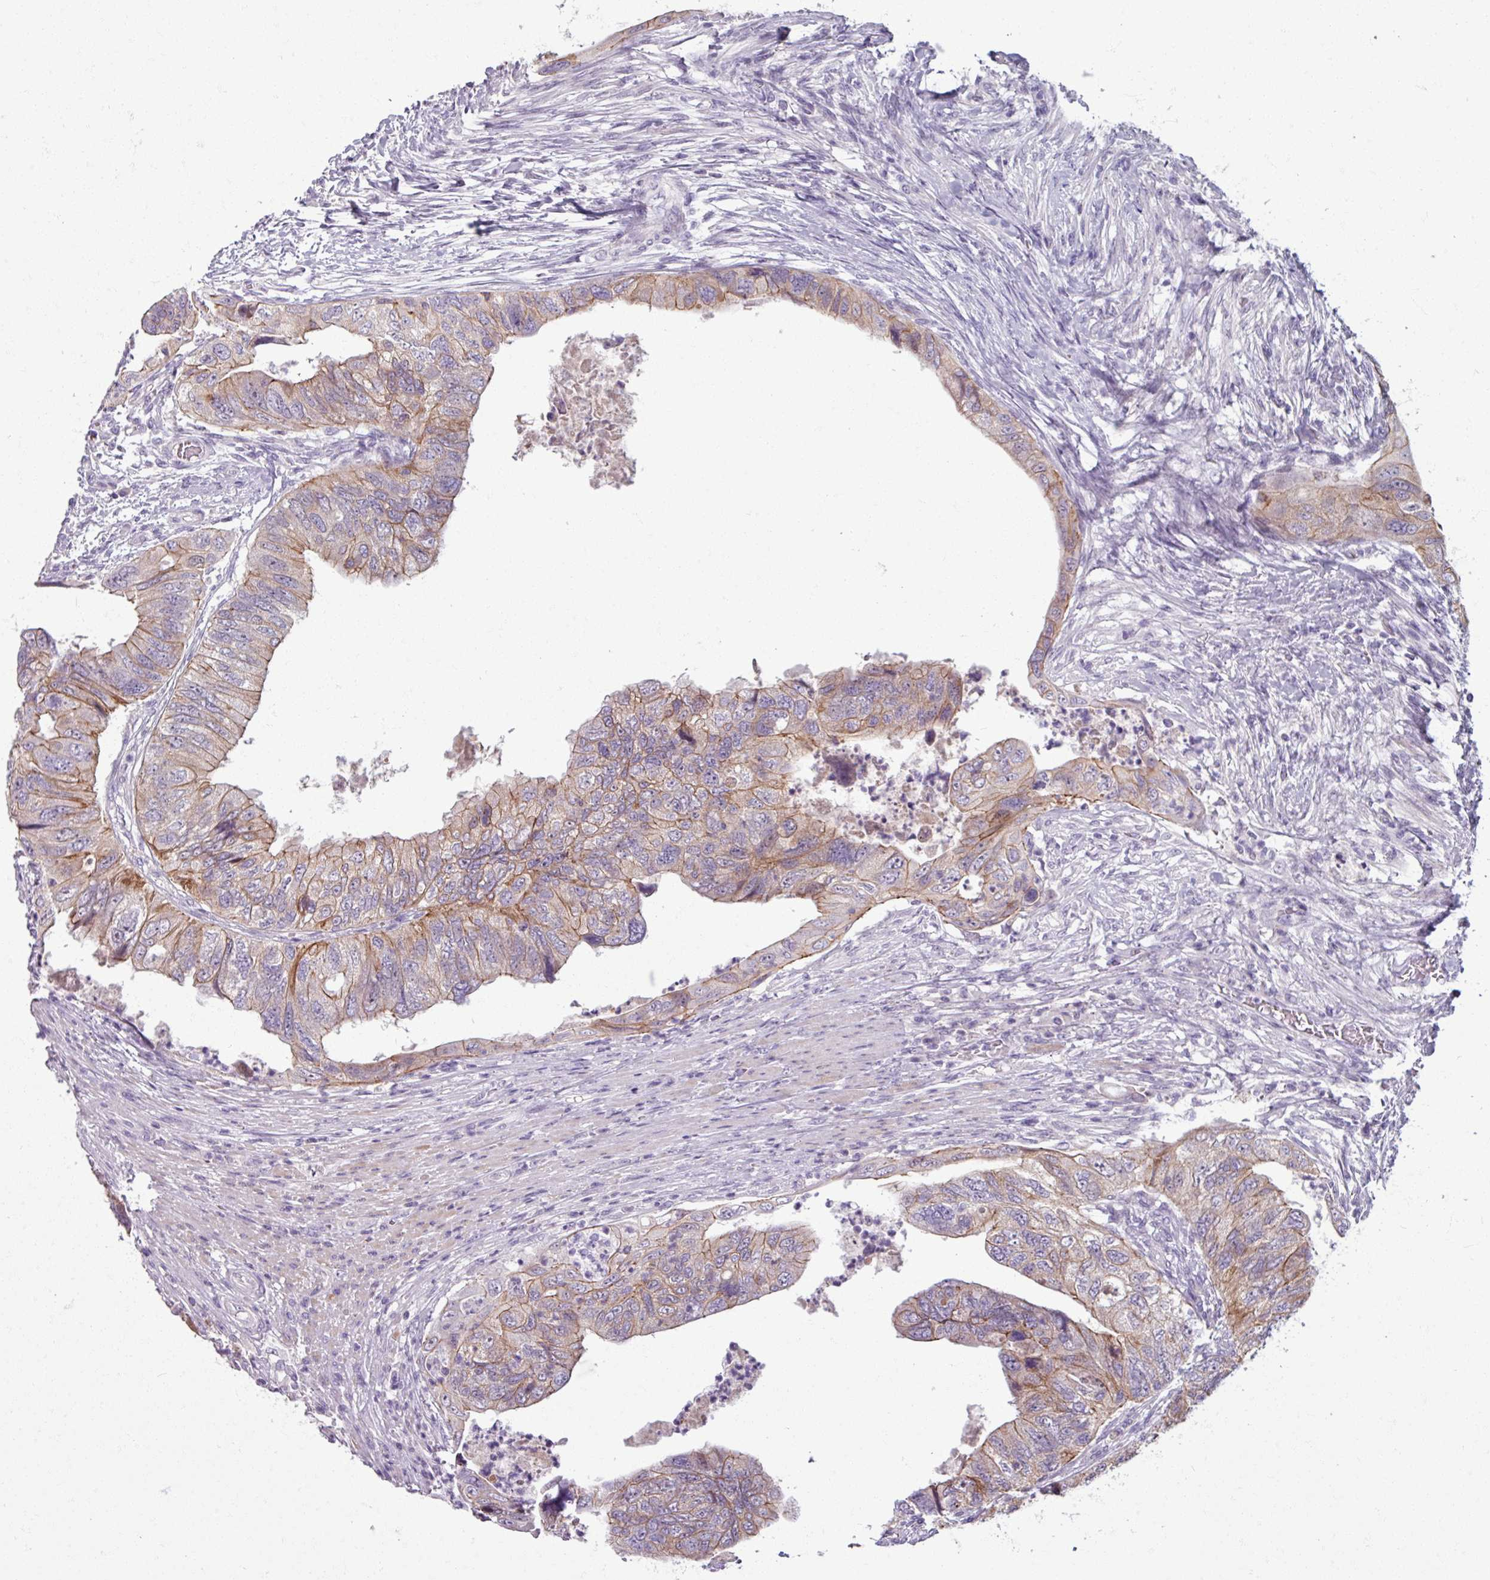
{"staining": {"intensity": "moderate", "quantity": ">75%", "location": "cytoplasmic/membranous"}, "tissue": "colorectal cancer", "cell_type": "Tumor cells", "image_type": "cancer", "snomed": [{"axis": "morphology", "description": "Adenocarcinoma, NOS"}, {"axis": "topography", "description": "Rectum"}], "caption": "Colorectal adenocarcinoma stained for a protein (brown) shows moderate cytoplasmic/membranous positive expression in approximately >75% of tumor cells.", "gene": "PNMA6A", "patient": {"sex": "male", "age": 63}}